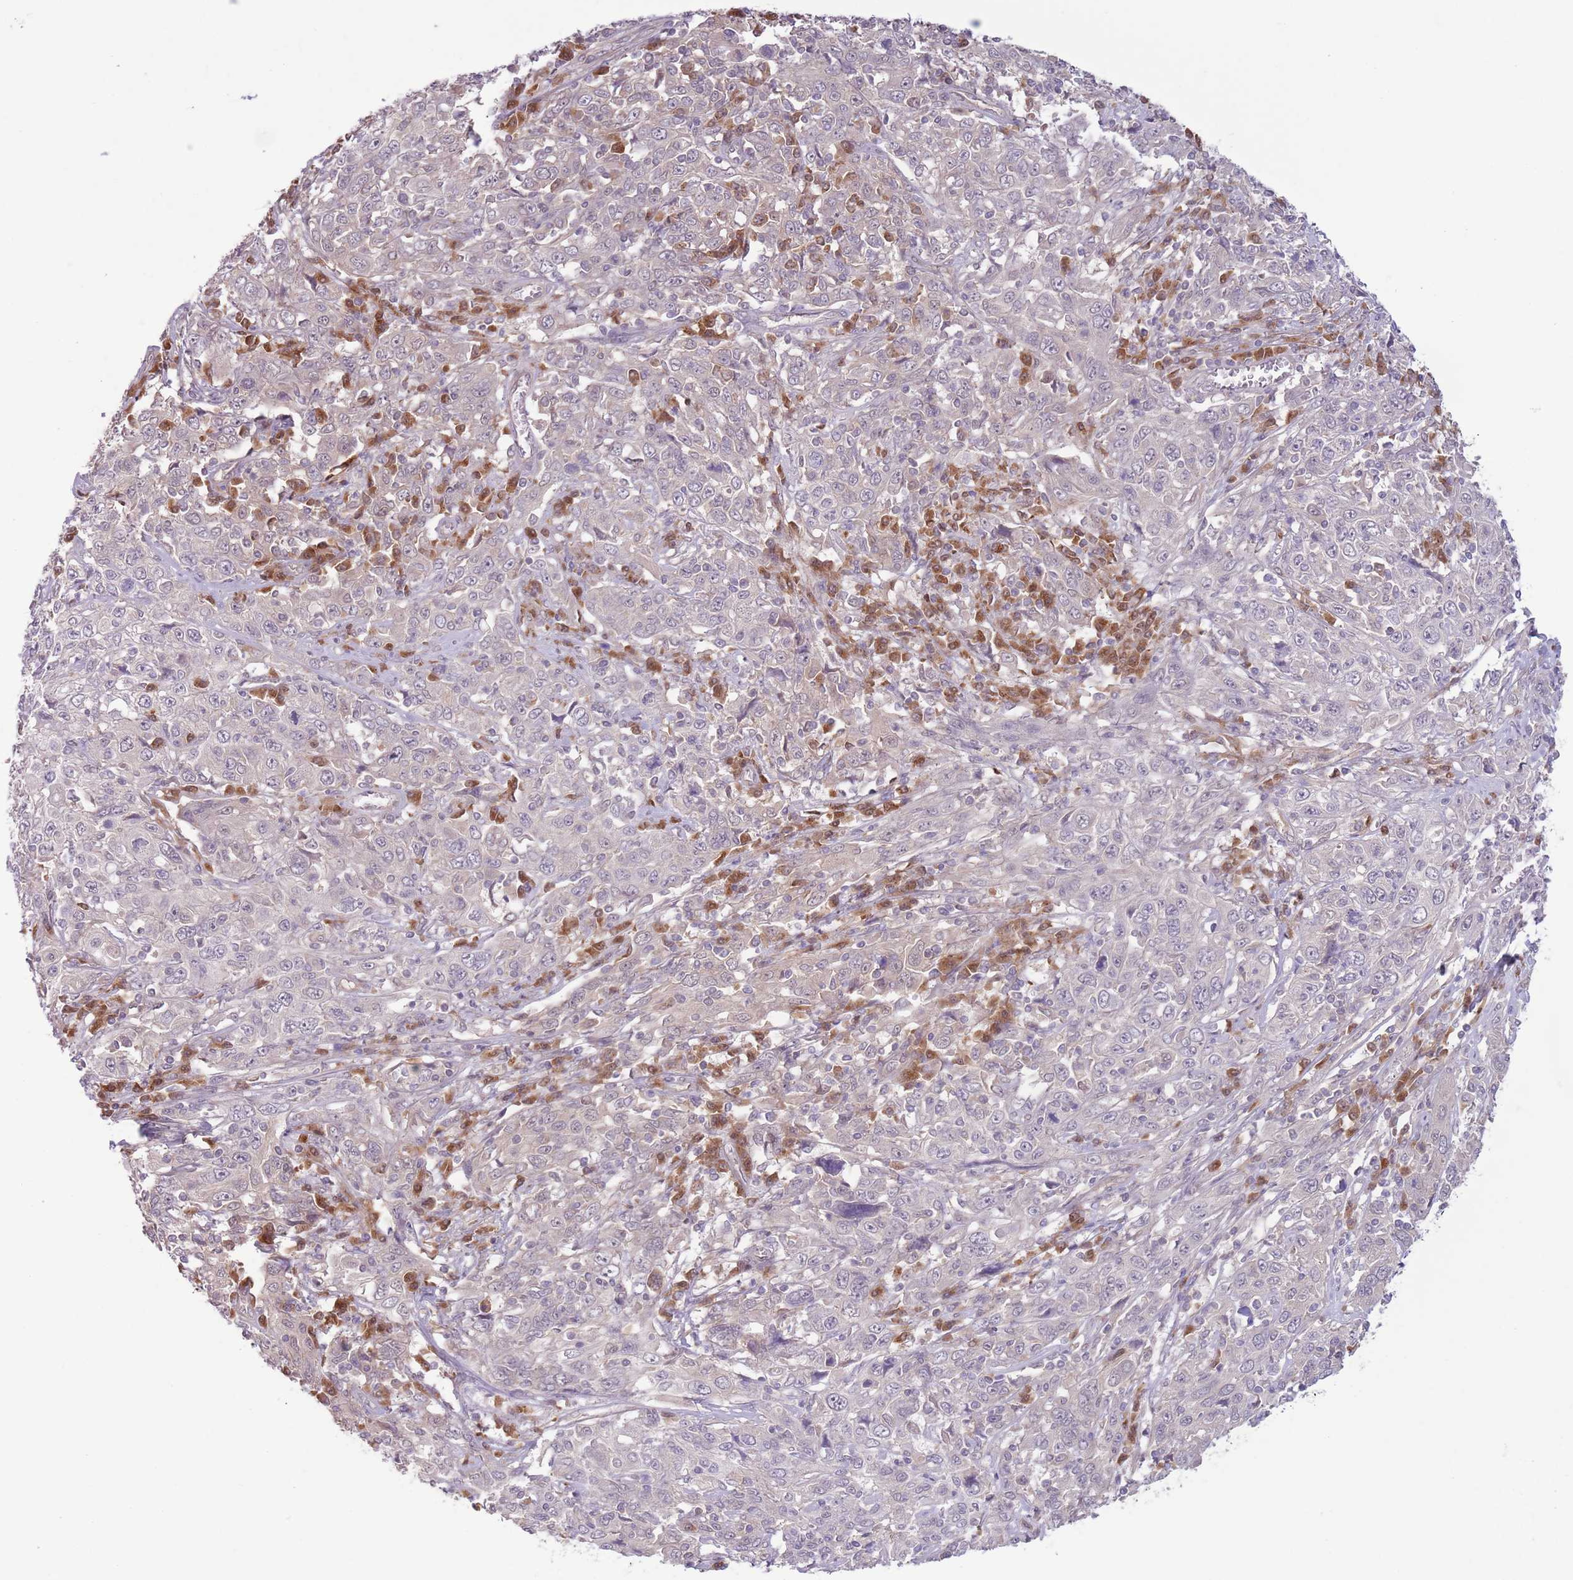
{"staining": {"intensity": "negative", "quantity": "none", "location": "none"}, "tissue": "cervical cancer", "cell_type": "Tumor cells", "image_type": "cancer", "snomed": [{"axis": "morphology", "description": "Squamous cell carcinoma, NOS"}, {"axis": "topography", "description": "Cervix"}], "caption": "A high-resolution photomicrograph shows immunohistochemistry (IHC) staining of cervical cancer, which shows no significant positivity in tumor cells. Brightfield microscopy of immunohistochemistry (IHC) stained with DAB (3,3'-diaminobenzidine) (brown) and hematoxylin (blue), captured at high magnification.", "gene": "COPE", "patient": {"sex": "female", "age": 46}}